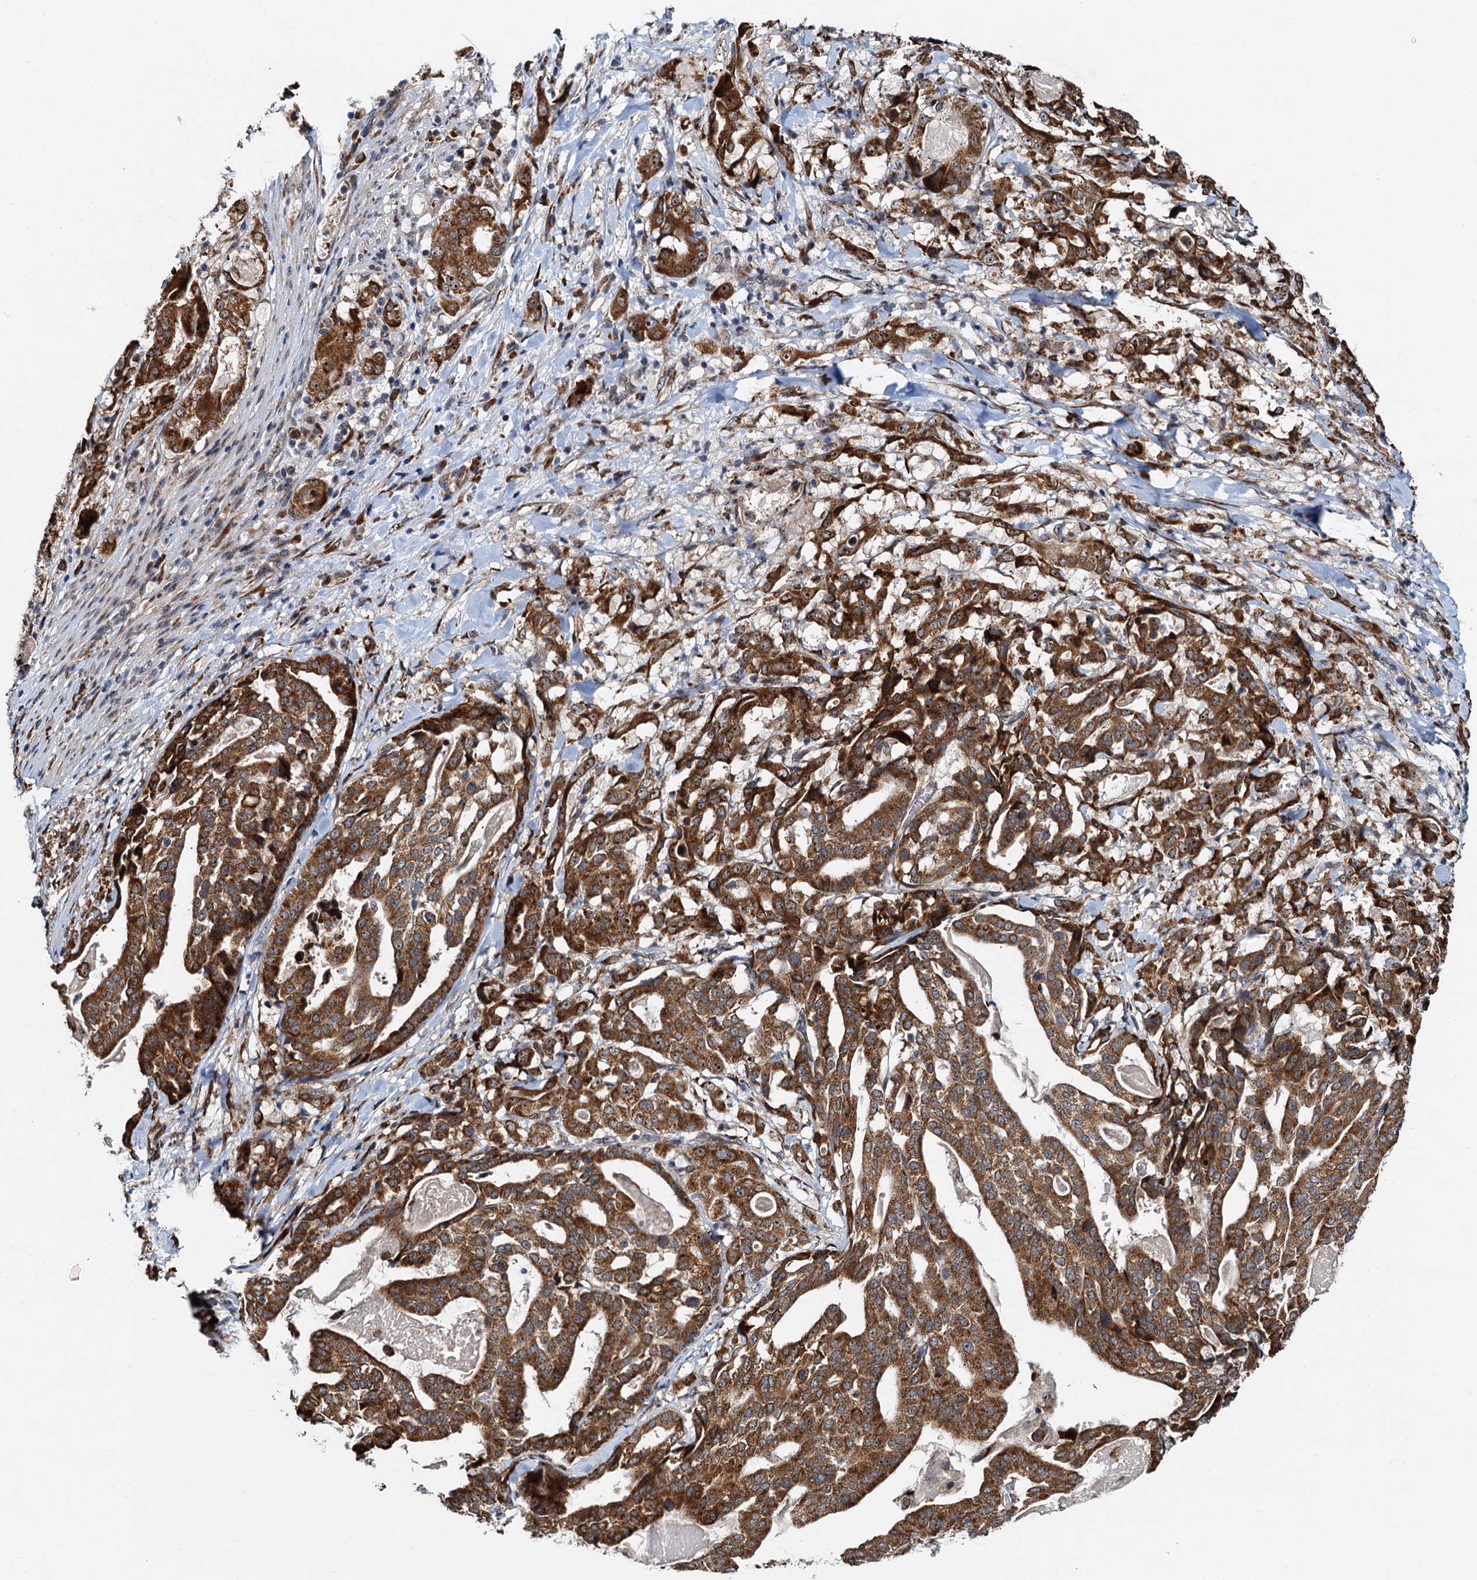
{"staining": {"intensity": "strong", "quantity": ">75%", "location": "cytoplasmic/membranous"}, "tissue": "stomach cancer", "cell_type": "Tumor cells", "image_type": "cancer", "snomed": [{"axis": "morphology", "description": "Adenocarcinoma, NOS"}, {"axis": "topography", "description": "Stomach"}], "caption": "The photomicrograph demonstrates immunohistochemical staining of stomach cancer. There is strong cytoplasmic/membranous expression is present in about >75% of tumor cells. (DAB IHC with brightfield microscopy, high magnification).", "gene": "DNAJC21", "patient": {"sex": "male", "age": 48}}